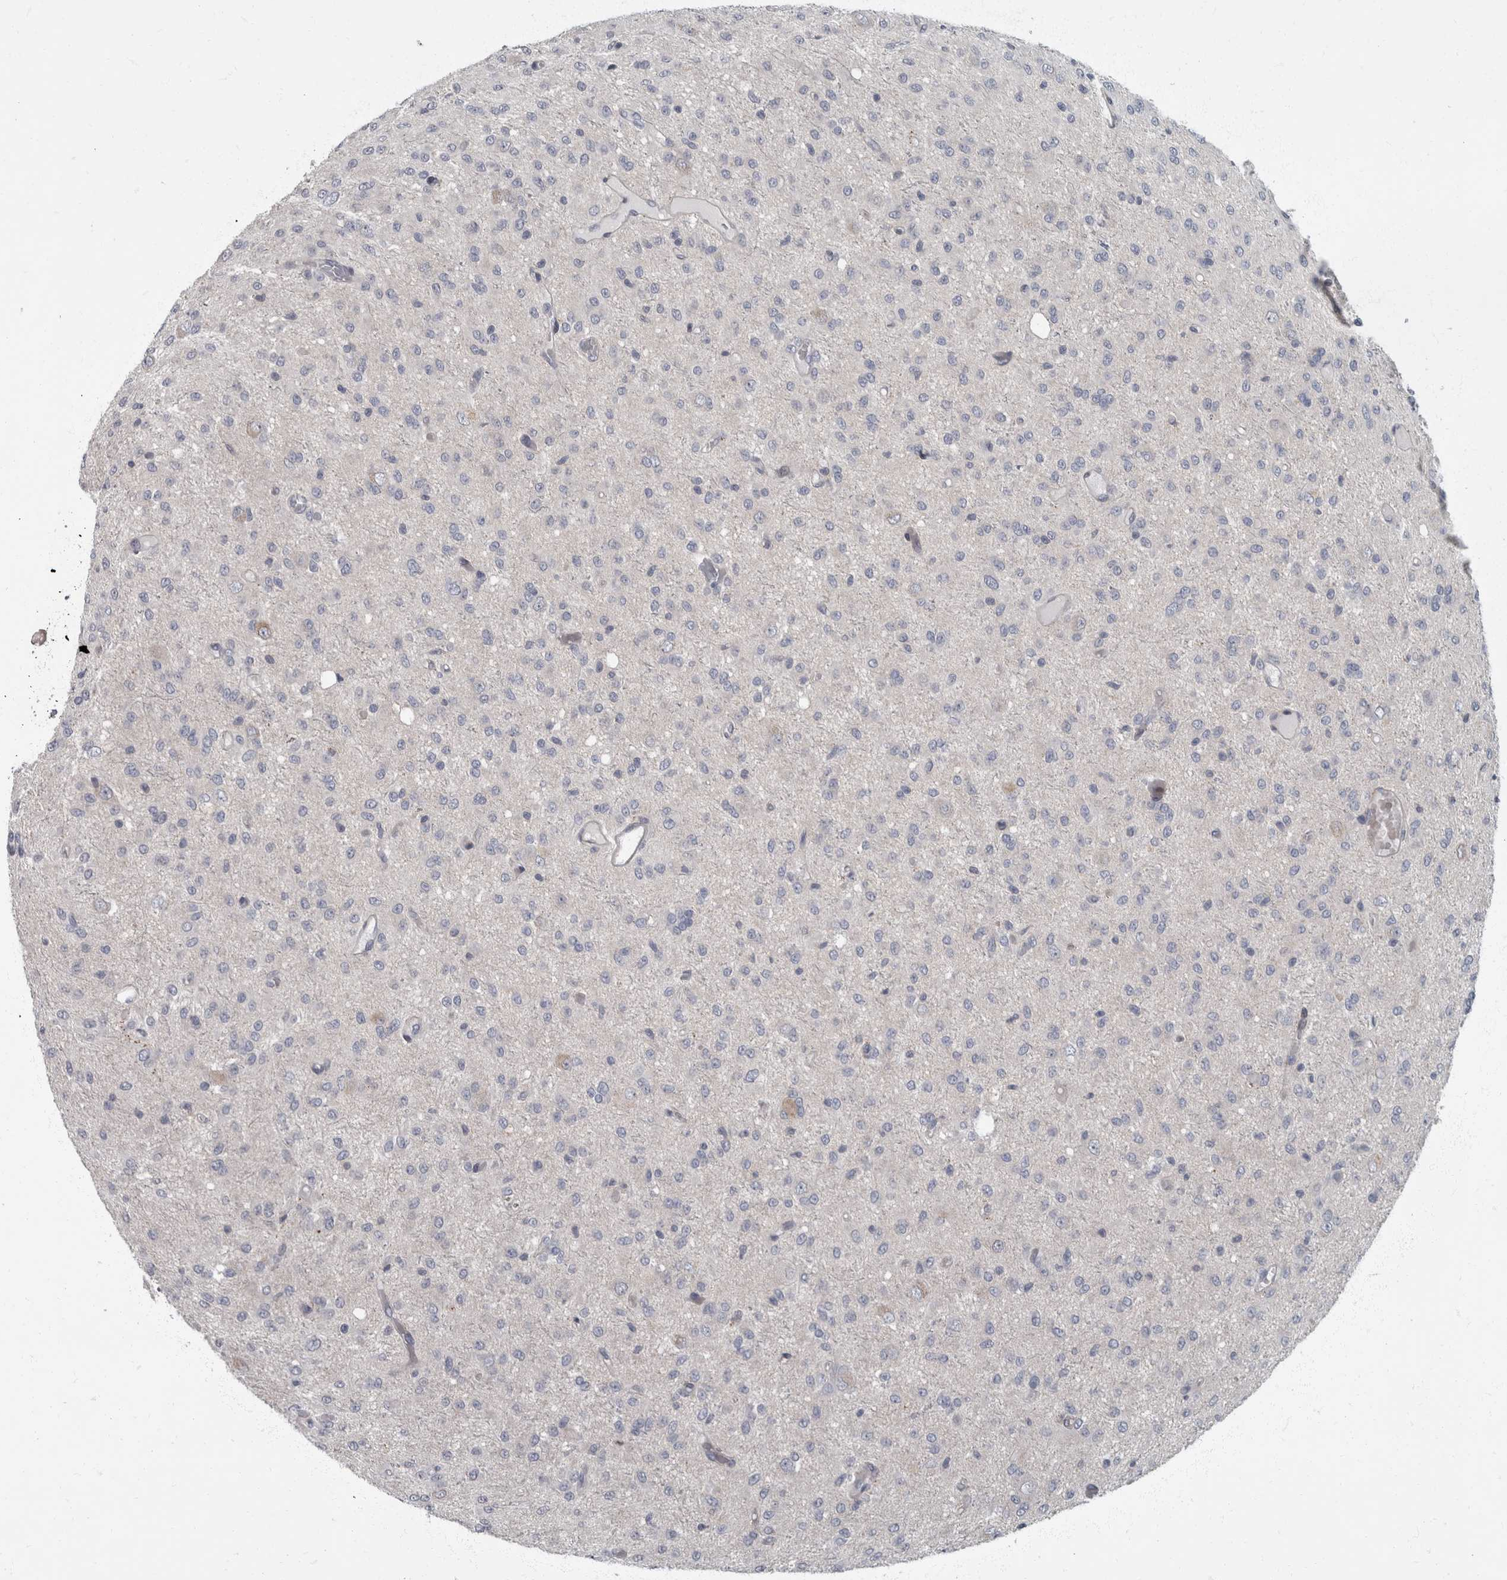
{"staining": {"intensity": "negative", "quantity": "none", "location": "none"}, "tissue": "glioma", "cell_type": "Tumor cells", "image_type": "cancer", "snomed": [{"axis": "morphology", "description": "Glioma, malignant, High grade"}, {"axis": "topography", "description": "Brain"}], "caption": "Tumor cells are negative for protein expression in human malignant high-grade glioma.", "gene": "CDC42BPG", "patient": {"sex": "female", "age": 59}}